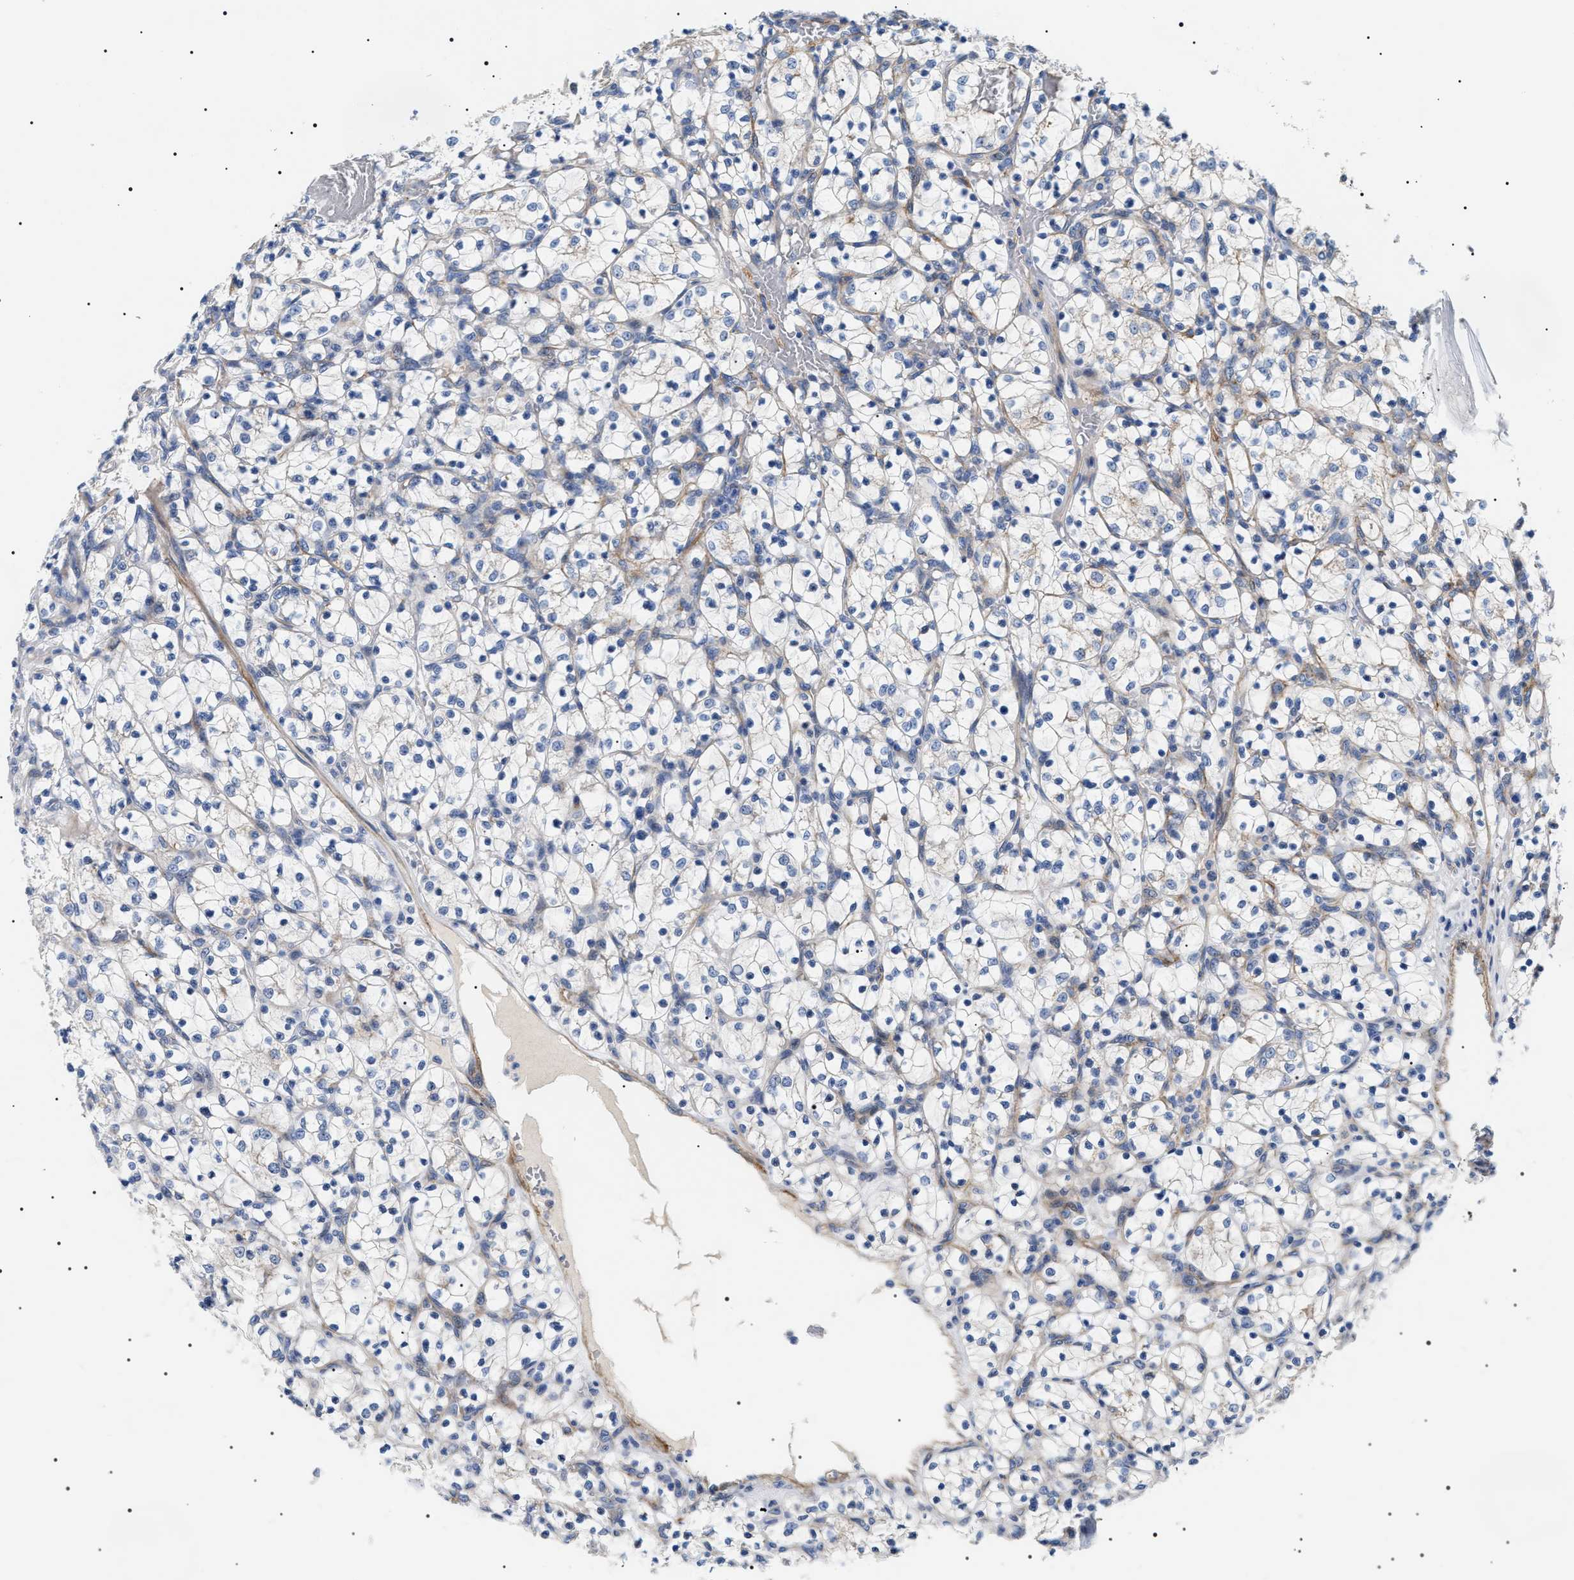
{"staining": {"intensity": "negative", "quantity": "none", "location": "none"}, "tissue": "renal cancer", "cell_type": "Tumor cells", "image_type": "cancer", "snomed": [{"axis": "morphology", "description": "Adenocarcinoma, NOS"}, {"axis": "topography", "description": "Kidney"}], "caption": "IHC of human renal cancer exhibits no staining in tumor cells. Brightfield microscopy of IHC stained with DAB (3,3'-diaminobenzidine) (brown) and hematoxylin (blue), captured at high magnification.", "gene": "TMEM222", "patient": {"sex": "female", "age": 69}}